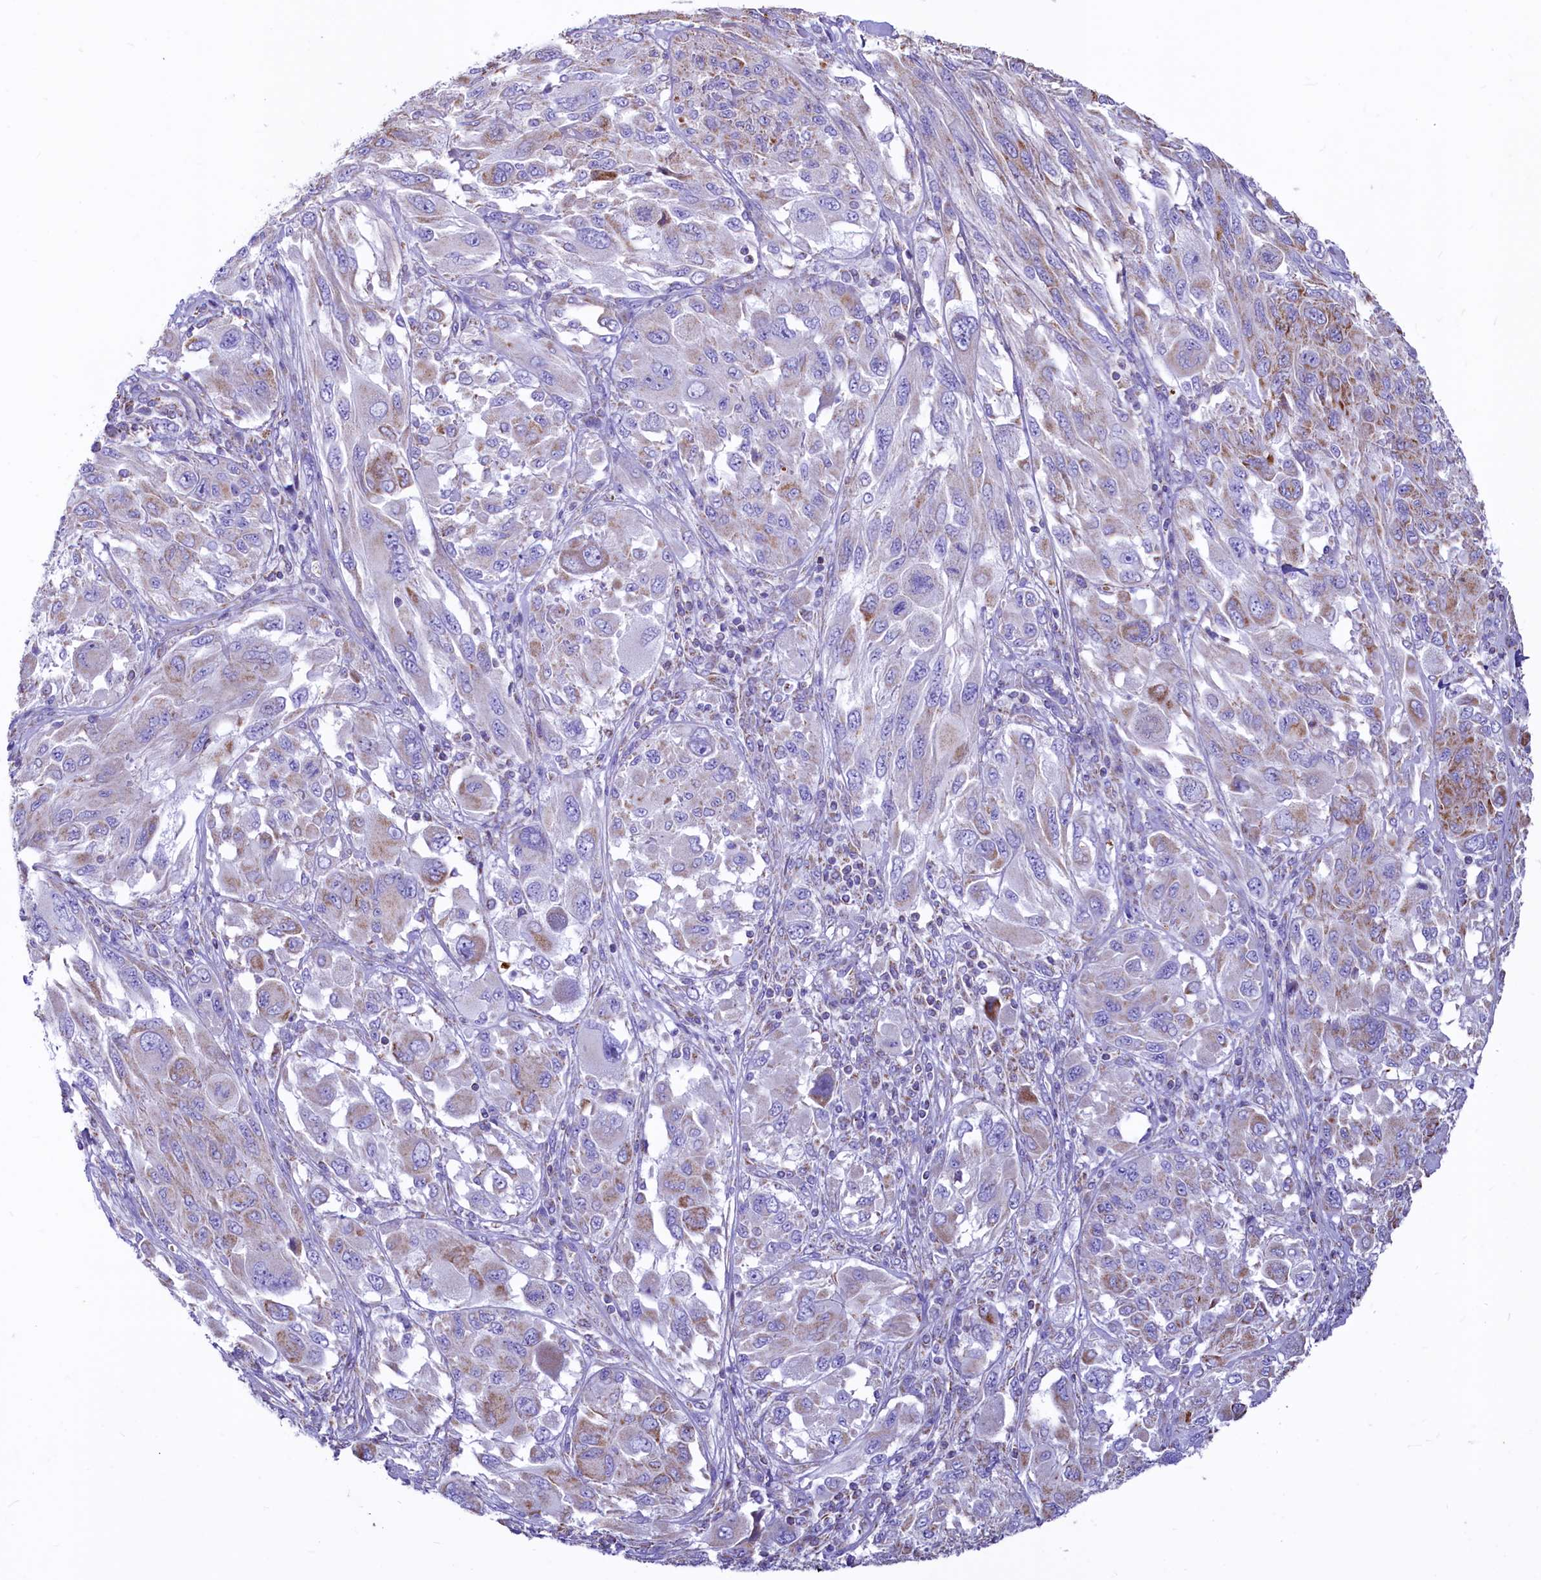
{"staining": {"intensity": "moderate", "quantity": "<25%", "location": "cytoplasmic/membranous"}, "tissue": "melanoma", "cell_type": "Tumor cells", "image_type": "cancer", "snomed": [{"axis": "morphology", "description": "Malignant melanoma, NOS"}, {"axis": "topography", "description": "Skin"}], "caption": "Protein staining by IHC exhibits moderate cytoplasmic/membranous staining in about <25% of tumor cells in melanoma.", "gene": "VWCE", "patient": {"sex": "female", "age": 91}}